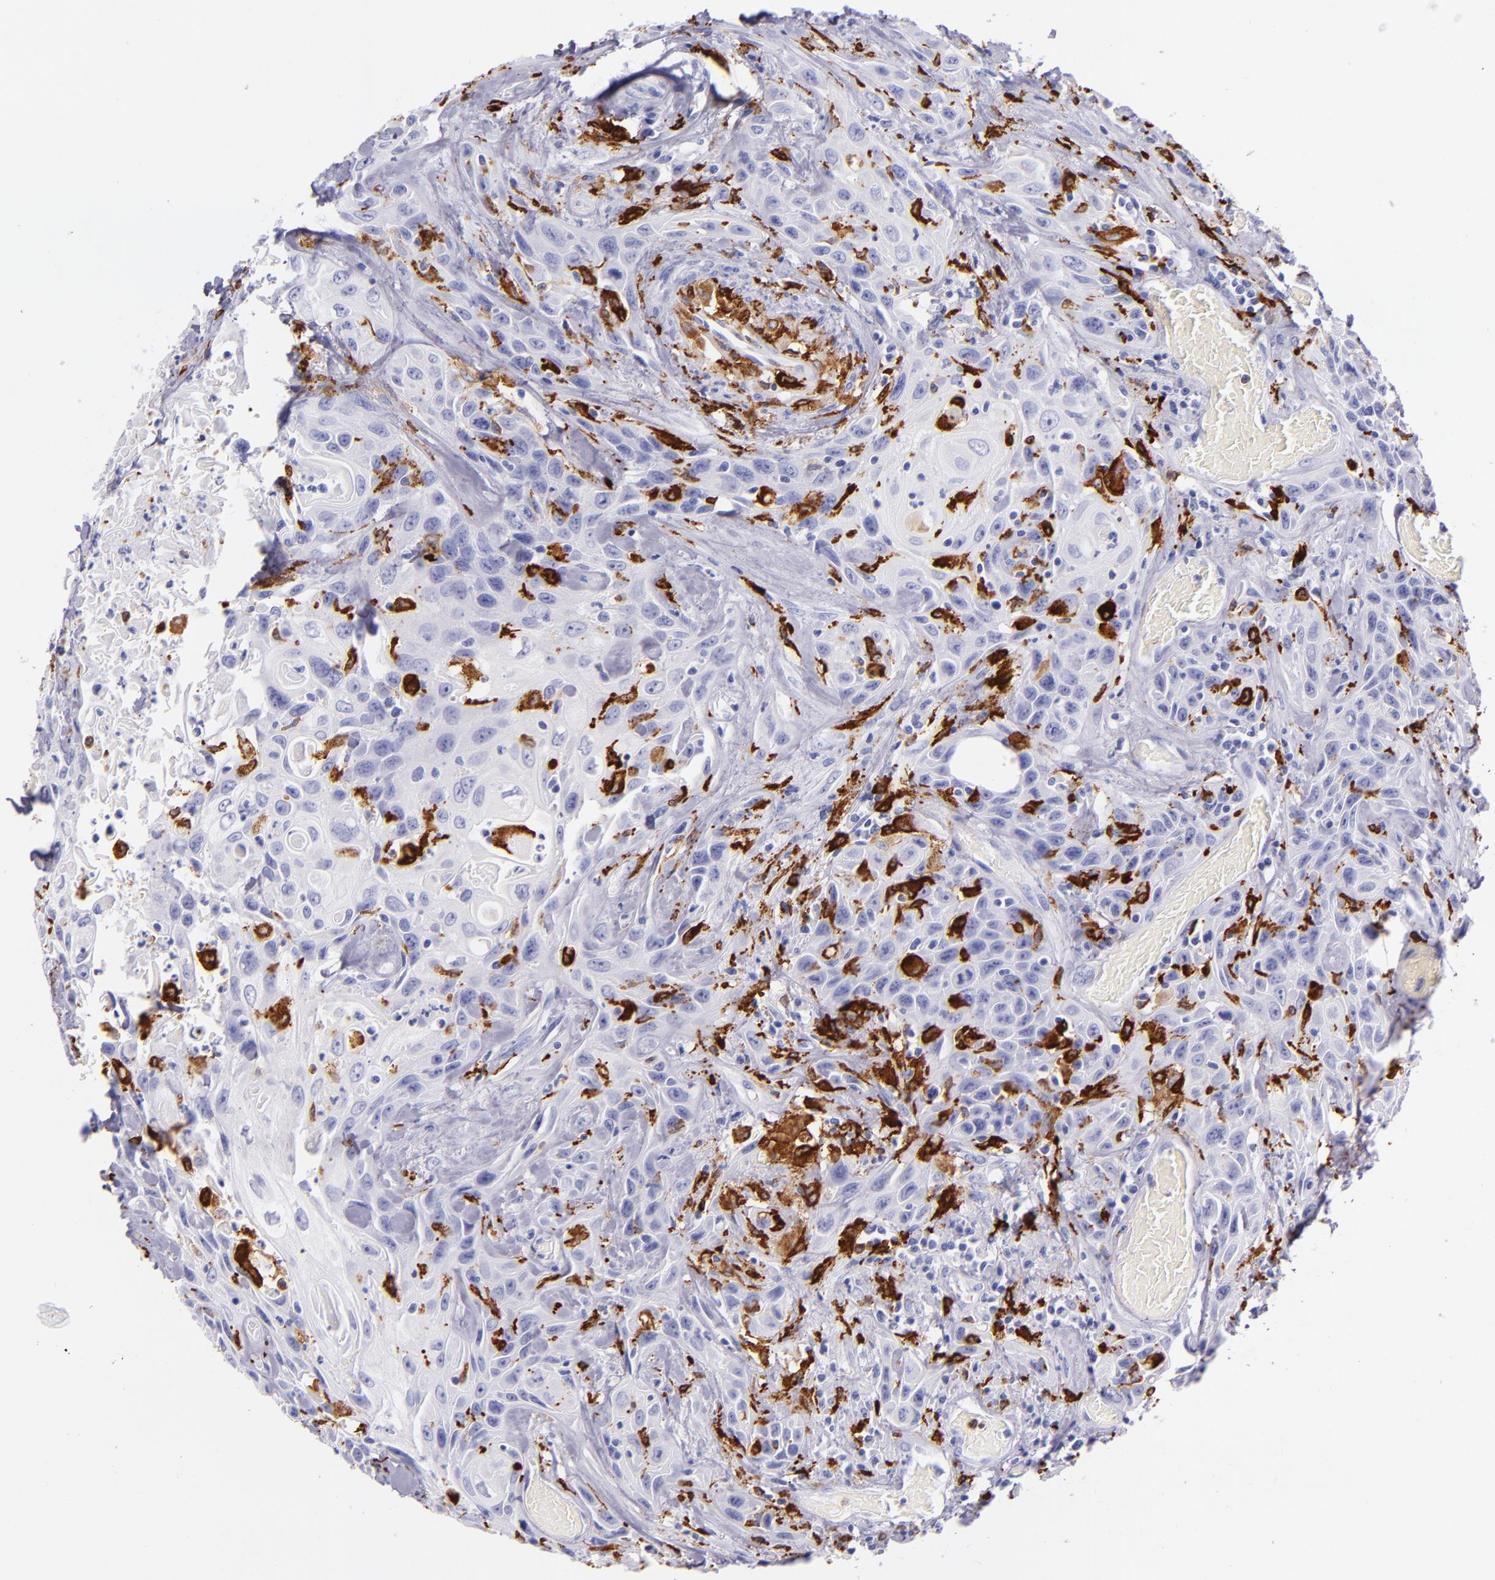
{"staining": {"intensity": "negative", "quantity": "none", "location": "none"}, "tissue": "urothelial cancer", "cell_type": "Tumor cells", "image_type": "cancer", "snomed": [{"axis": "morphology", "description": "Urothelial carcinoma, High grade"}, {"axis": "topography", "description": "Urinary bladder"}], "caption": "This is a histopathology image of IHC staining of urothelial cancer, which shows no positivity in tumor cells.", "gene": "CD163", "patient": {"sex": "female", "age": 84}}